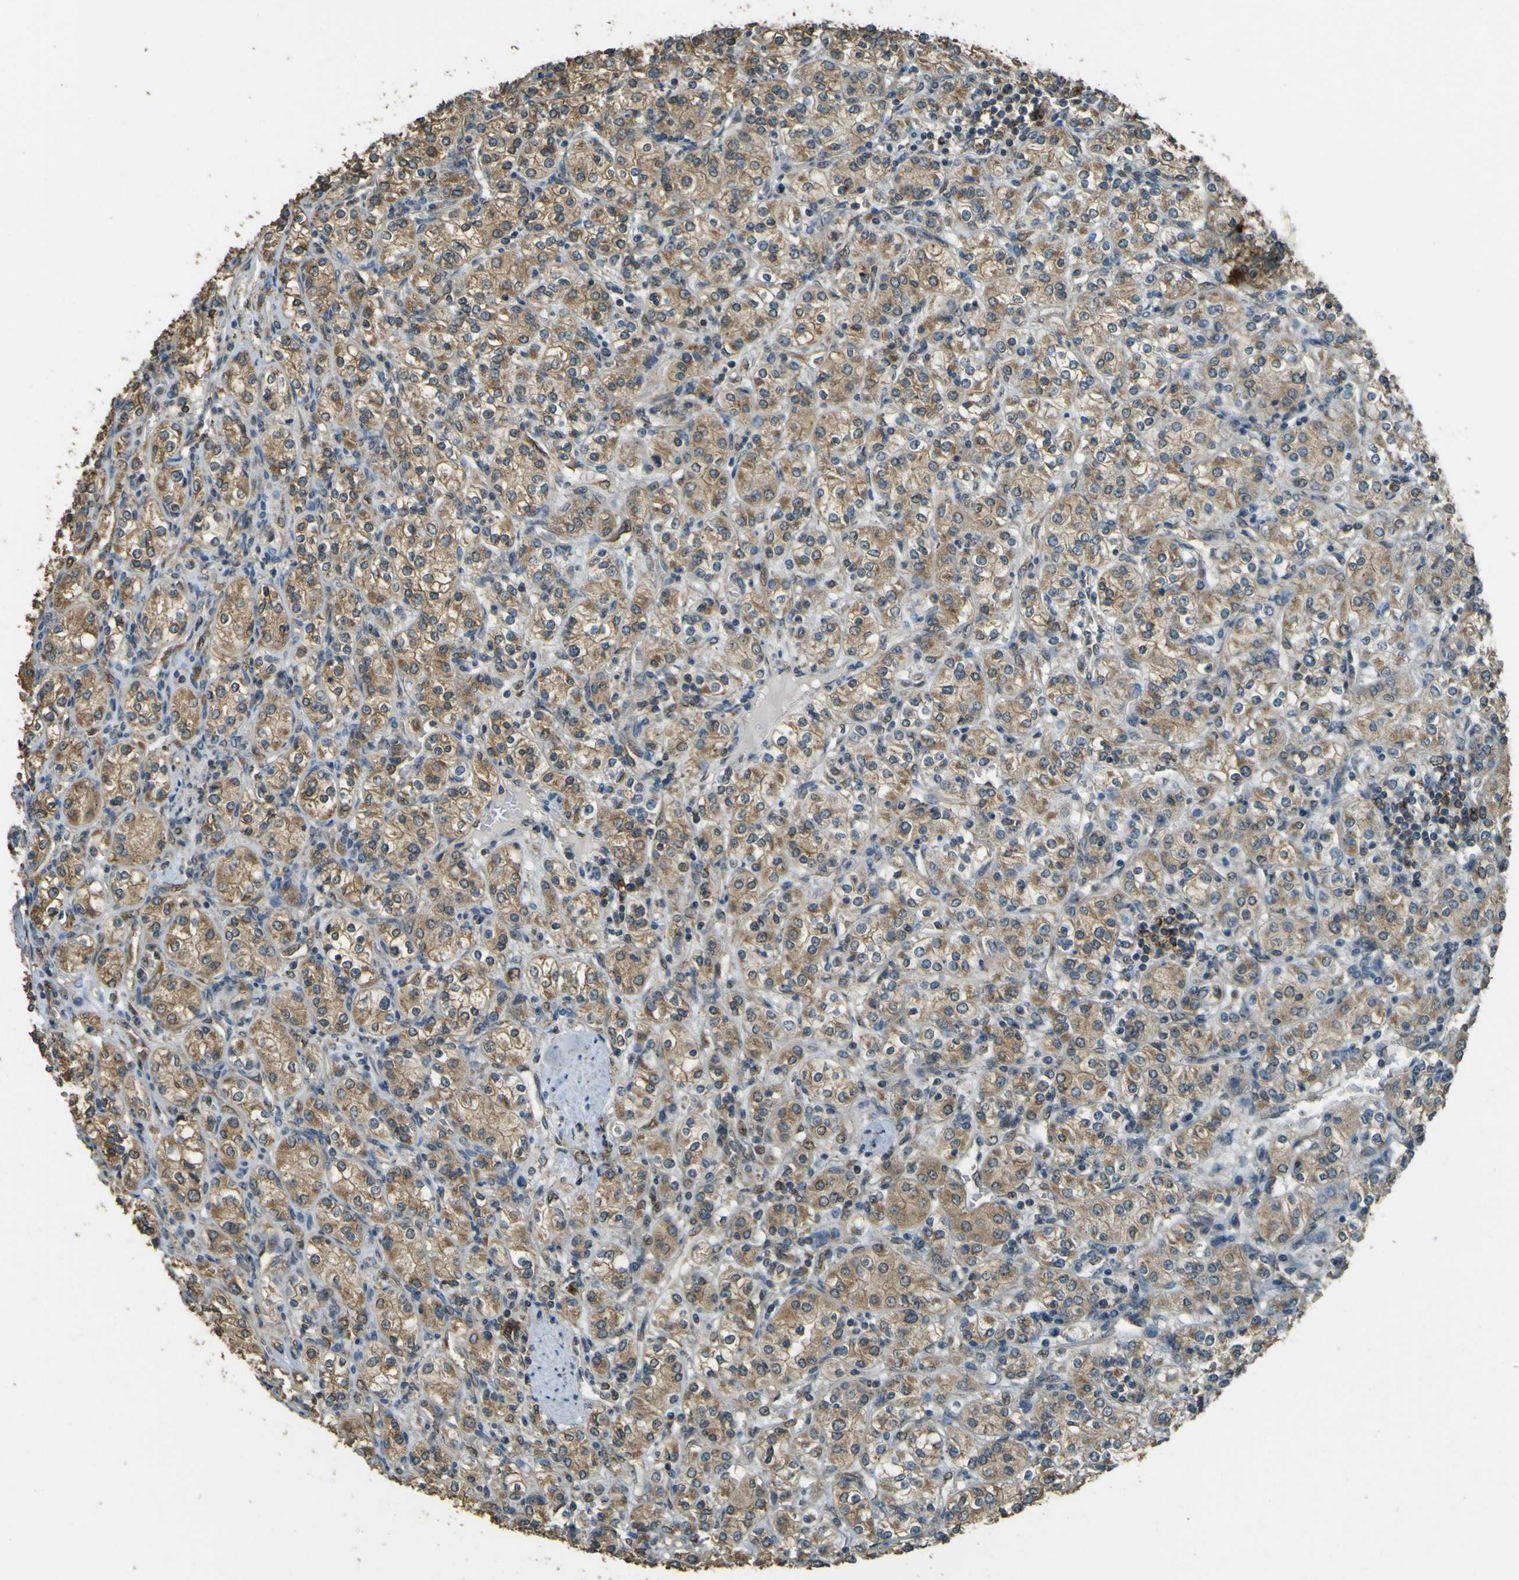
{"staining": {"intensity": "moderate", "quantity": ">75%", "location": "cytoplasmic/membranous"}, "tissue": "renal cancer", "cell_type": "Tumor cells", "image_type": "cancer", "snomed": [{"axis": "morphology", "description": "Adenocarcinoma, NOS"}, {"axis": "topography", "description": "Kidney"}], "caption": "Moderate cytoplasmic/membranous protein expression is present in approximately >75% of tumor cells in renal cancer.", "gene": "GOLGA1", "patient": {"sex": "male", "age": 77}}